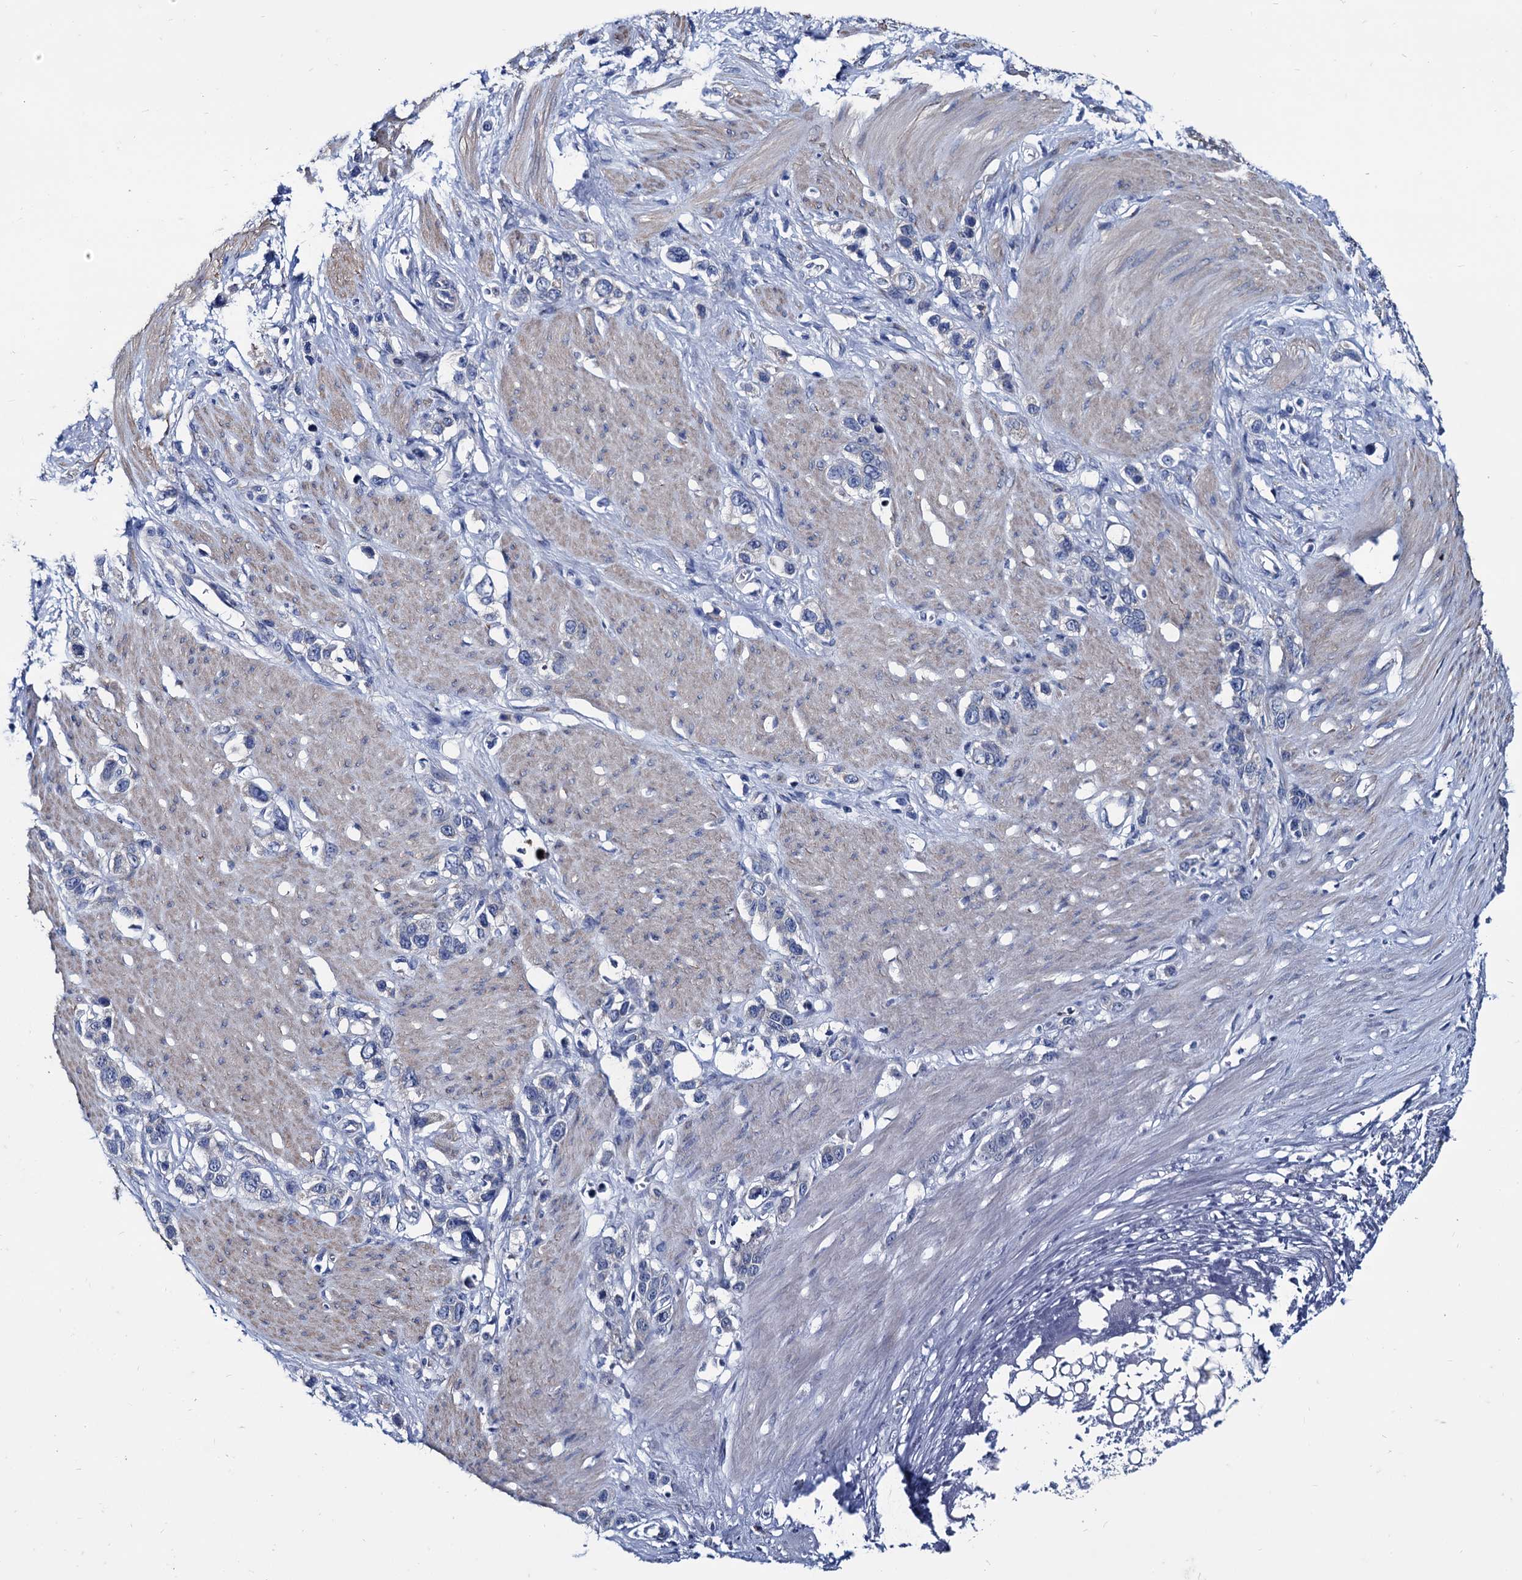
{"staining": {"intensity": "negative", "quantity": "none", "location": "none"}, "tissue": "stomach cancer", "cell_type": "Tumor cells", "image_type": "cancer", "snomed": [{"axis": "morphology", "description": "Adenocarcinoma, NOS"}, {"axis": "morphology", "description": "Adenocarcinoma, High grade"}, {"axis": "topography", "description": "Stomach, upper"}, {"axis": "topography", "description": "Stomach, lower"}], "caption": "This is an IHC photomicrograph of human stomach cancer (adenocarcinoma). There is no expression in tumor cells.", "gene": "FOXR2", "patient": {"sex": "female", "age": 65}}